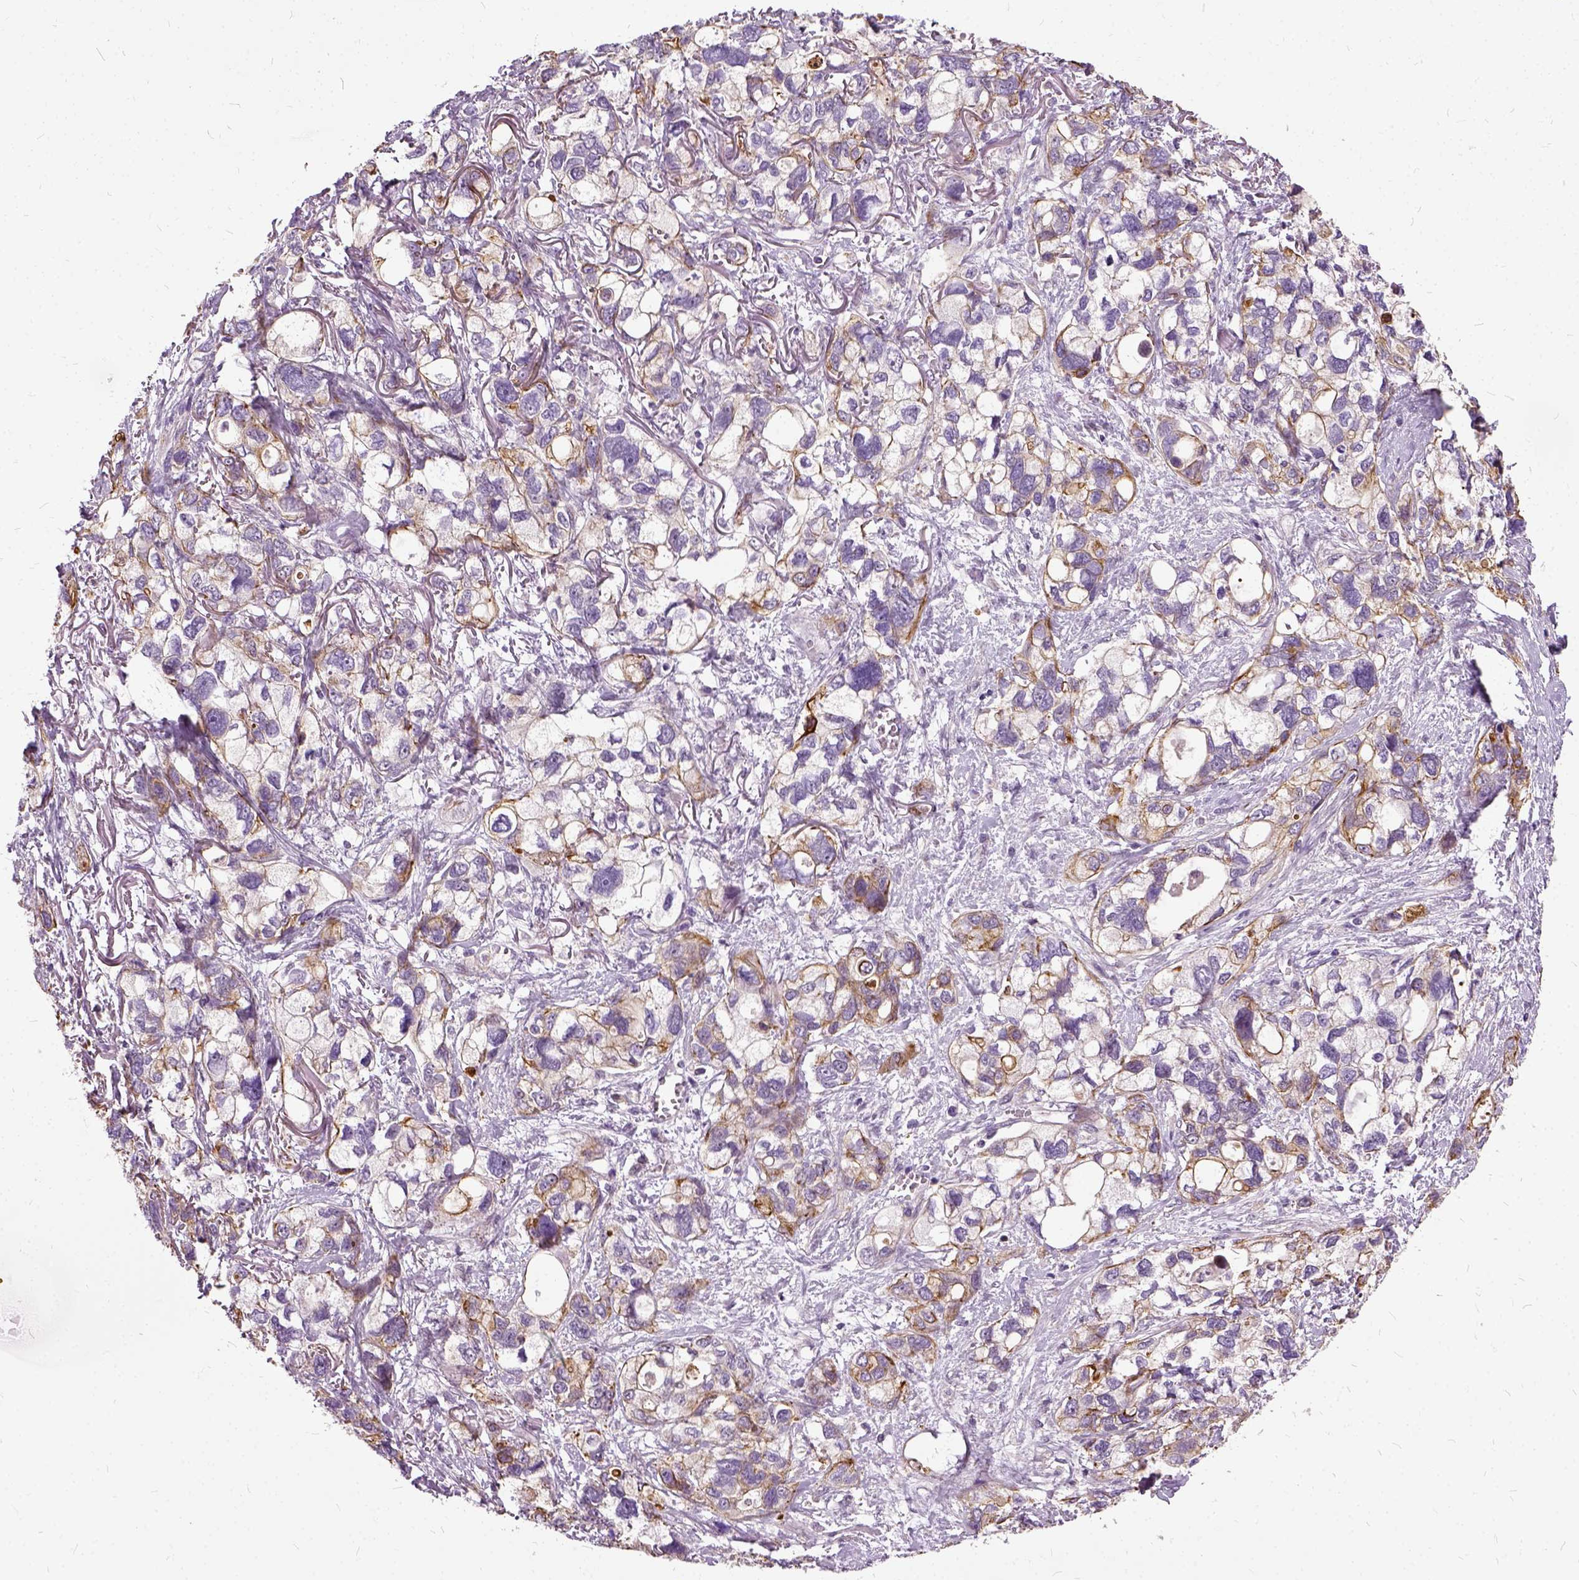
{"staining": {"intensity": "moderate", "quantity": ">75%", "location": "cytoplasmic/membranous"}, "tissue": "stomach cancer", "cell_type": "Tumor cells", "image_type": "cancer", "snomed": [{"axis": "morphology", "description": "Adenocarcinoma, NOS"}, {"axis": "topography", "description": "Stomach, upper"}], "caption": "This is an image of immunohistochemistry staining of adenocarcinoma (stomach), which shows moderate positivity in the cytoplasmic/membranous of tumor cells.", "gene": "ILRUN", "patient": {"sex": "female", "age": 81}}